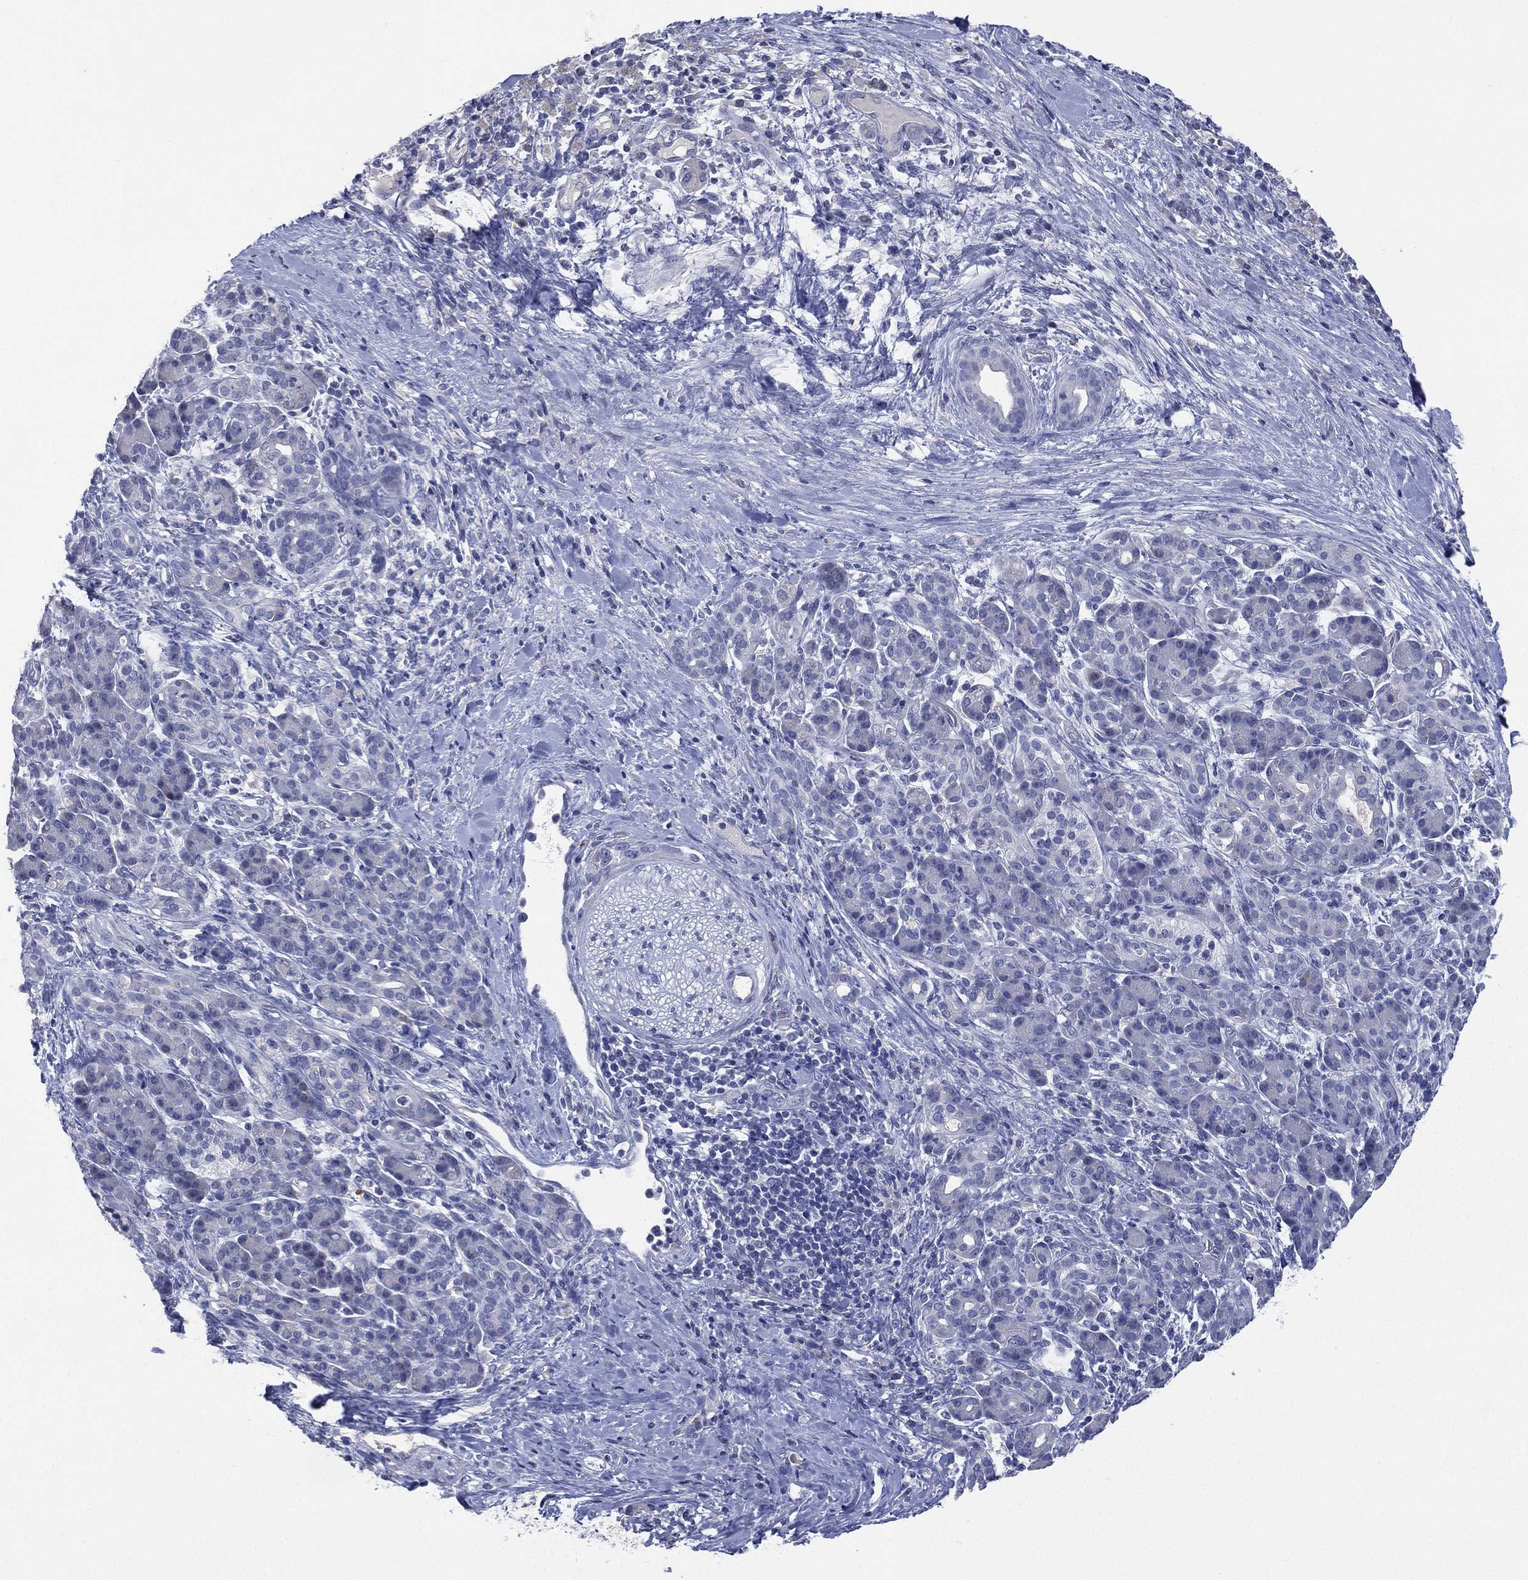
{"staining": {"intensity": "negative", "quantity": "none", "location": "none"}, "tissue": "pancreatic cancer", "cell_type": "Tumor cells", "image_type": "cancer", "snomed": [{"axis": "morphology", "description": "Adenocarcinoma, NOS"}, {"axis": "topography", "description": "Pancreas"}], "caption": "IHC image of neoplastic tissue: human pancreatic adenocarcinoma stained with DAB (3,3'-diaminobenzidine) exhibits no significant protein positivity in tumor cells.", "gene": "KRT35", "patient": {"sex": "male", "age": 44}}